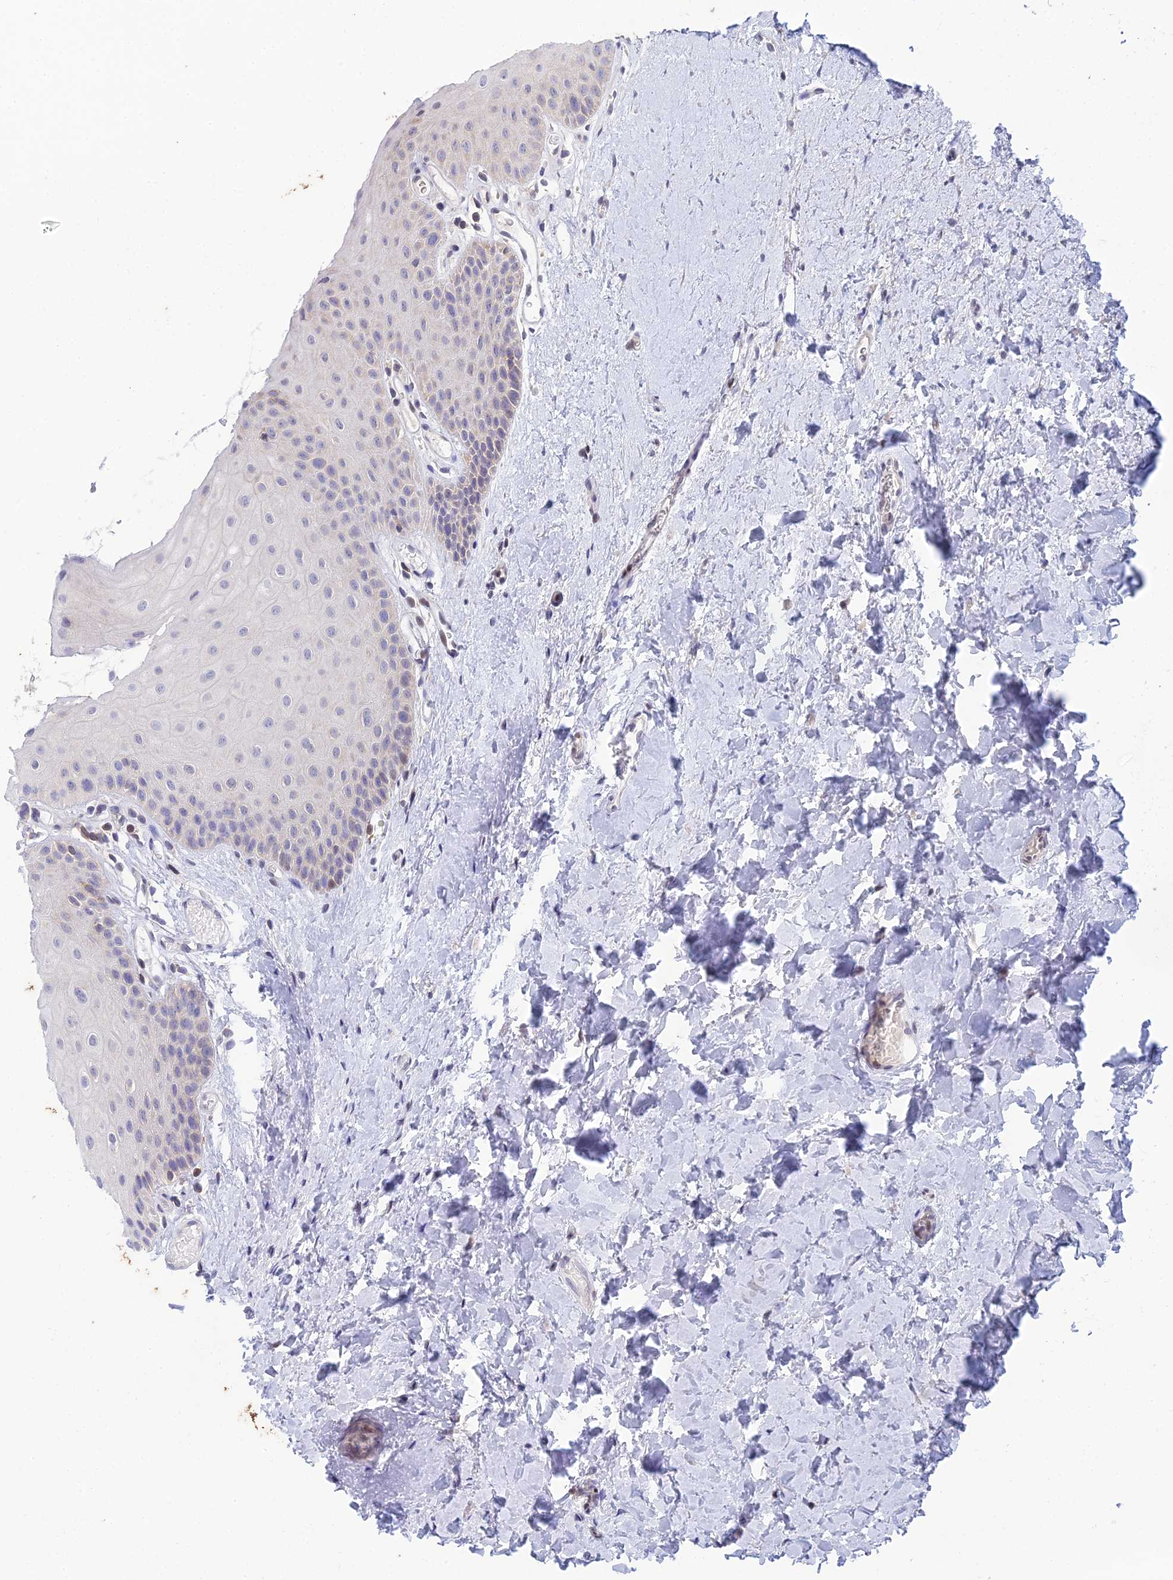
{"staining": {"intensity": "negative", "quantity": "none", "location": "none"}, "tissue": "oral mucosa", "cell_type": "Squamous epithelial cells", "image_type": "normal", "snomed": [{"axis": "morphology", "description": "Normal tissue, NOS"}, {"axis": "topography", "description": "Oral tissue"}], "caption": "Squamous epithelial cells are negative for protein expression in unremarkable human oral mucosa. (DAB (3,3'-diaminobenzidine) IHC with hematoxylin counter stain).", "gene": "ELOA2", "patient": {"sex": "female", "age": 67}}